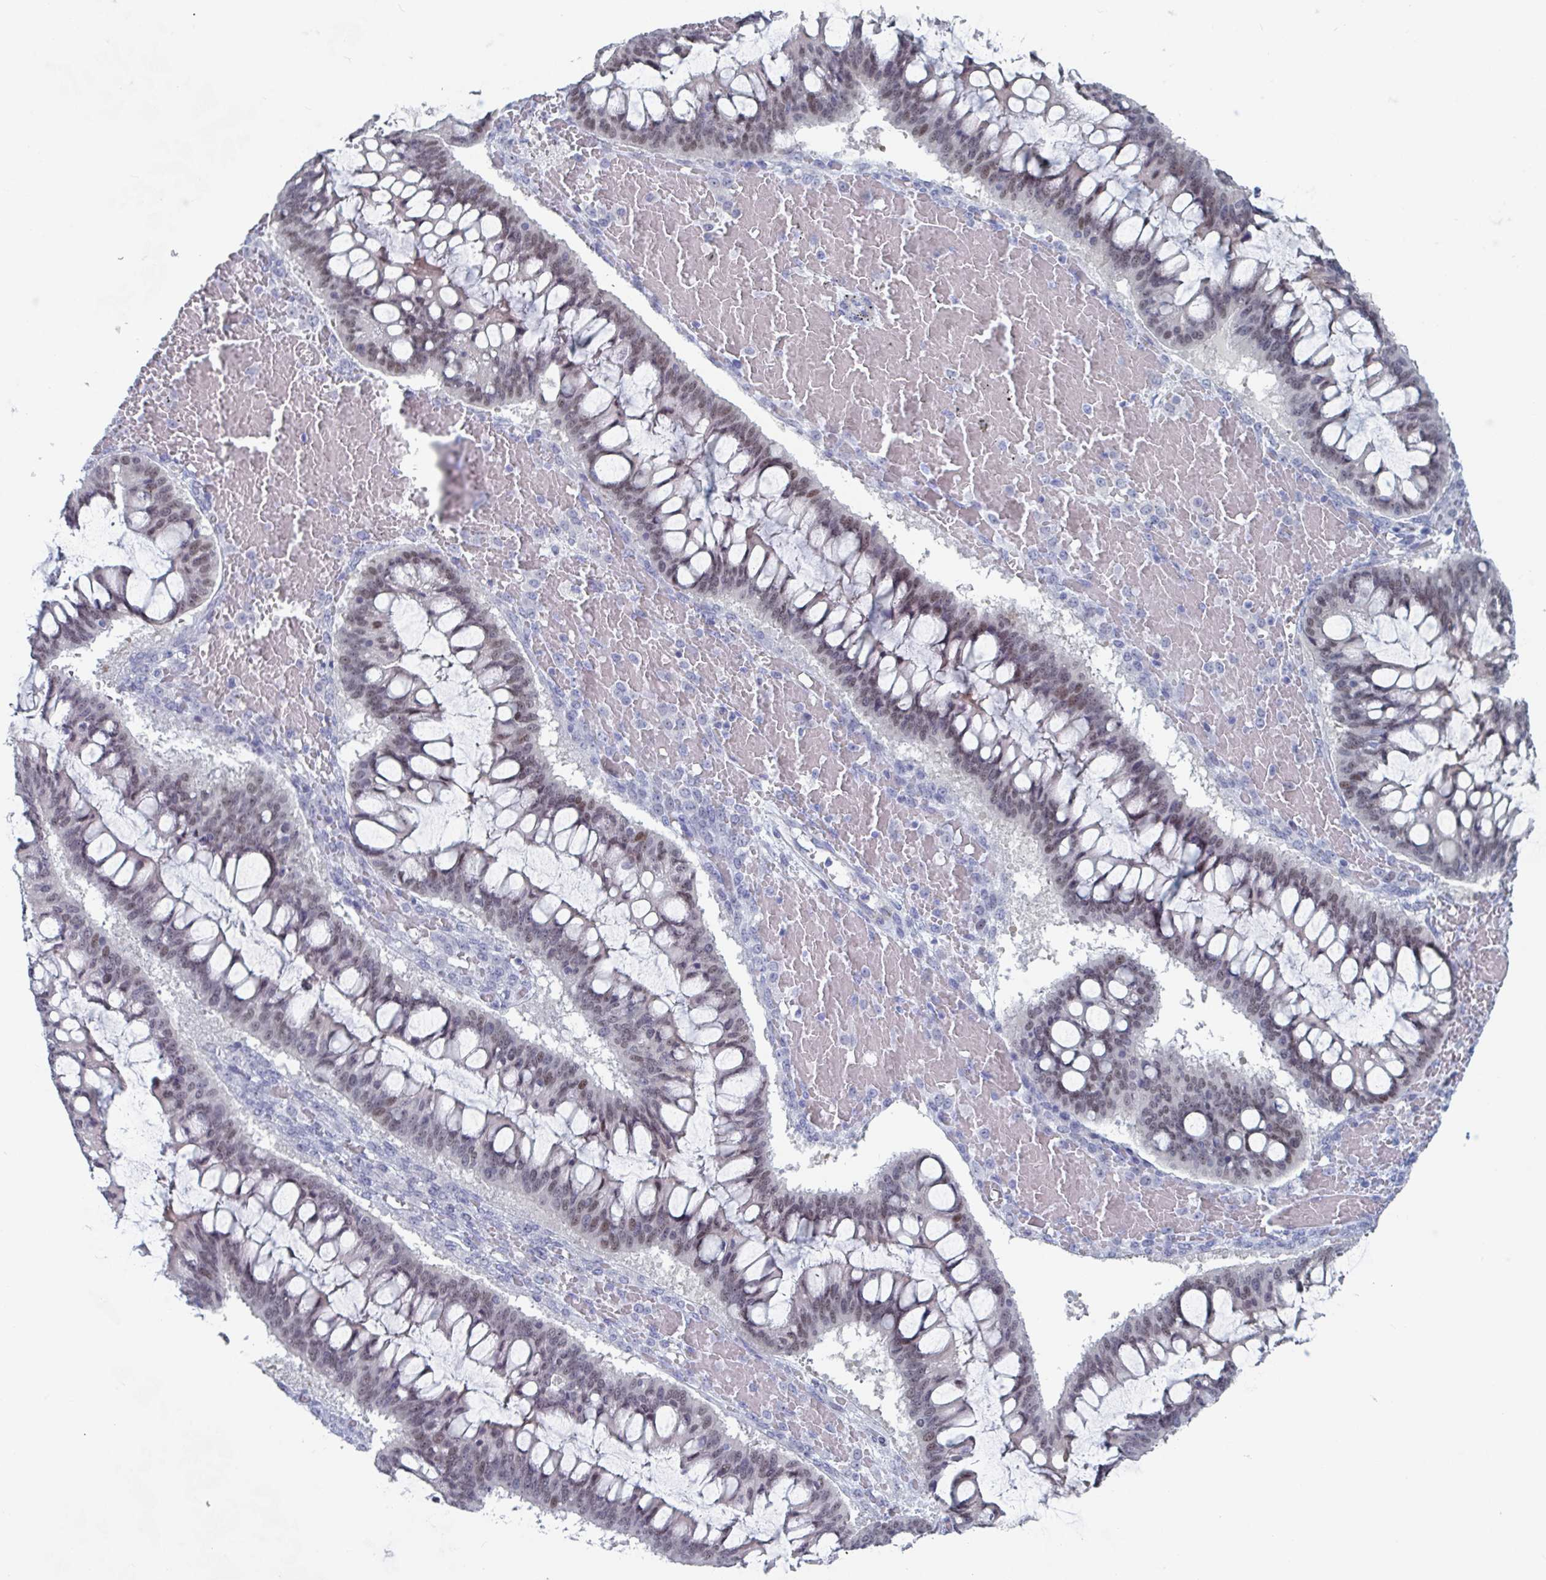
{"staining": {"intensity": "weak", "quantity": "25%-75%", "location": "nuclear"}, "tissue": "ovarian cancer", "cell_type": "Tumor cells", "image_type": "cancer", "snomed": [{"axis": "morphology", "description": "Cystadenocarcinoma, mucinous, NOS"}, {"axis": "topography", "description": "Ovary"}], "caption": "Ovarian cancer stained for a protein (brown) displays weak nuclear positive expression in approximately 25%-75% of tumor cells.", "gene": "FOXA1", "patient": {"sex": "female", "age": 73}}